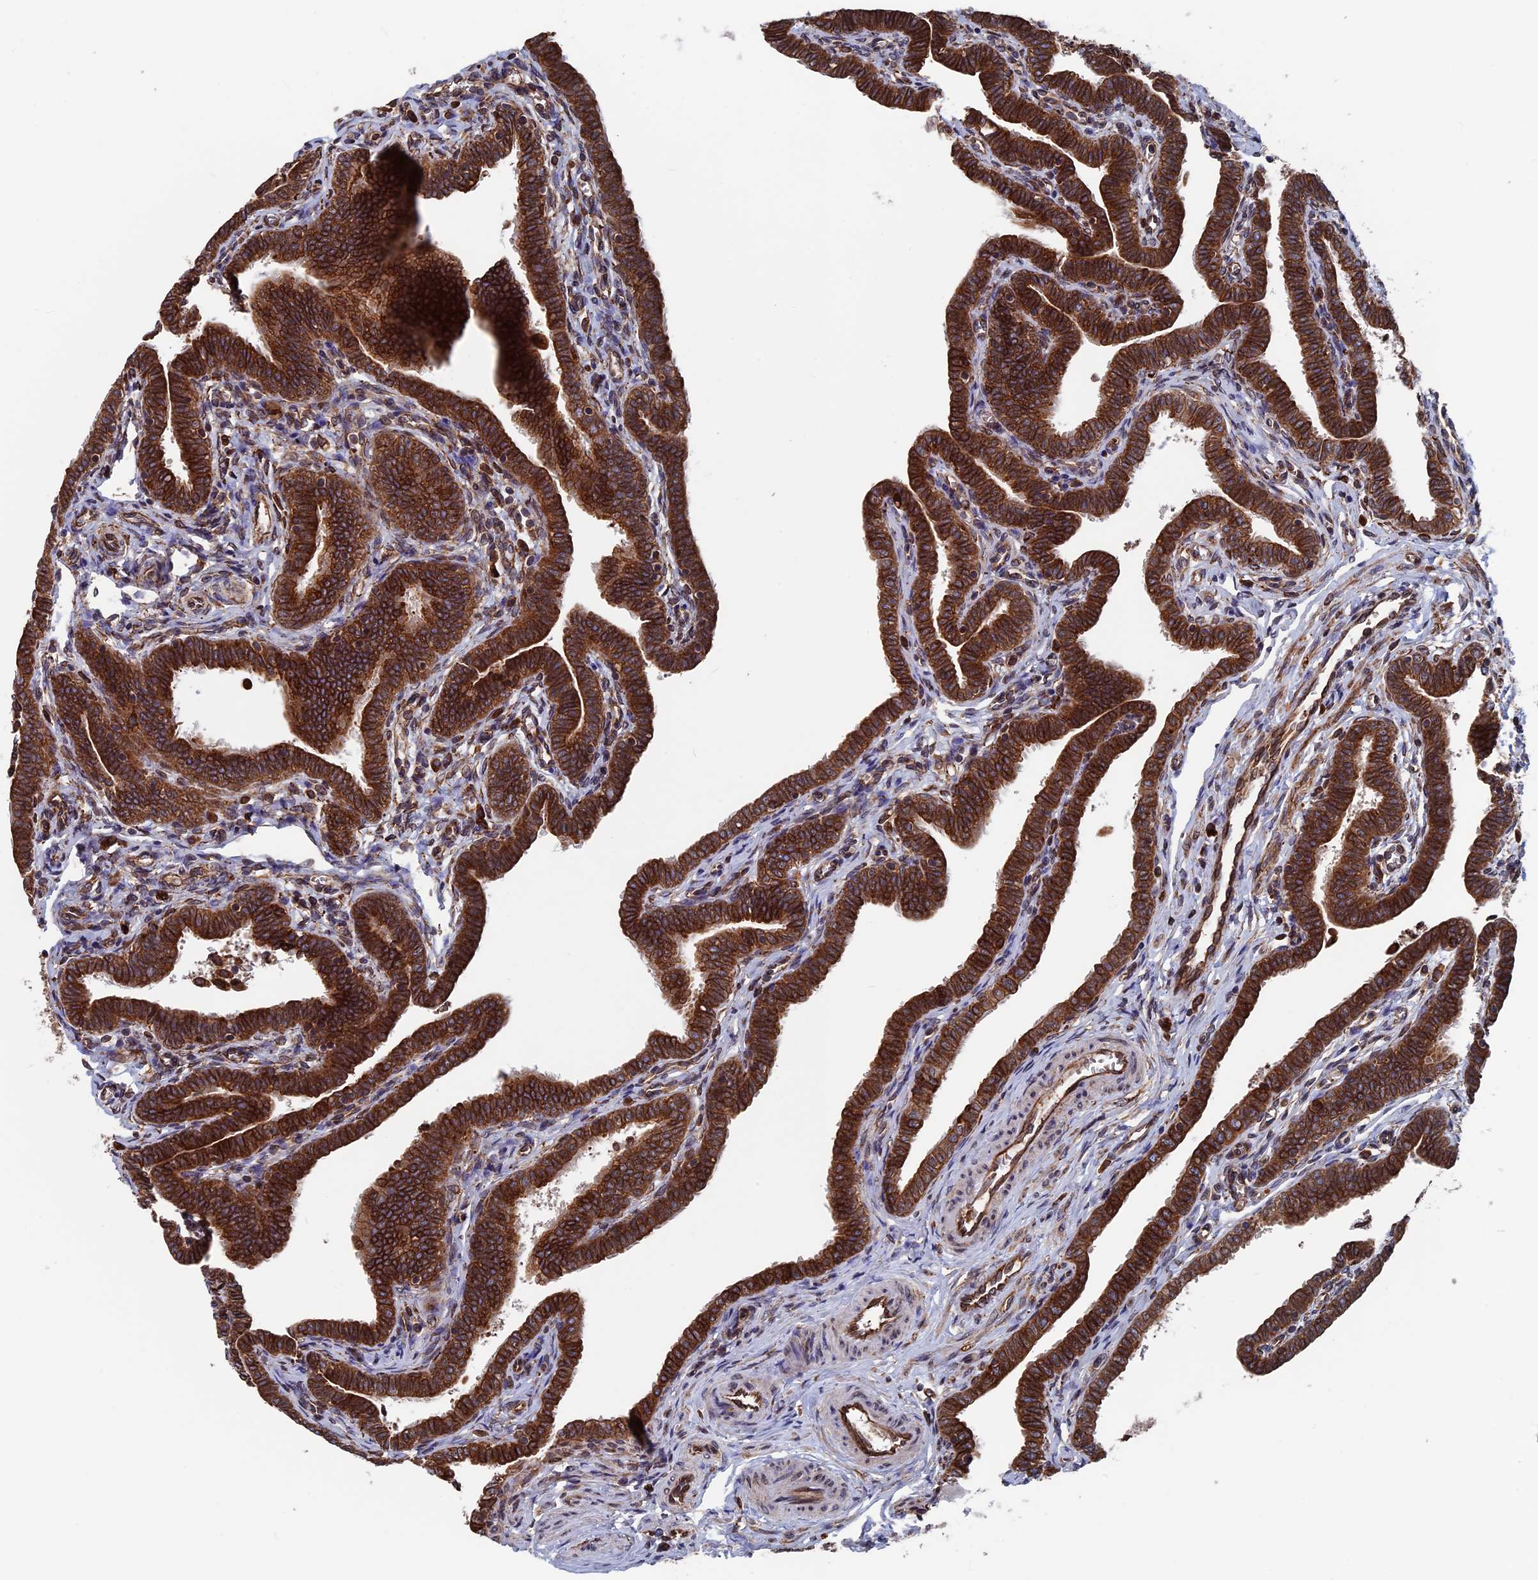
{"staining": {"intensity": "strong", "quantity": ">75%", "location": "cytoplasmic/membranous"}, "tissue": "fallopian tube", "cell_type": "Glandular cells", "image_type": "normal", "snomed": [{"axis": "morphology", "description": "Normal tissue, NOS"}, {"axis": "topography", "description": "Fallopian tube"}], "caption": "The histopathology image demonstrates a brown stain indicating the presence of a protein in the cytoplasmic/membranous of glandular cells in fallopian tube.", "gene": "RPUSD1", "patient": {"sex": "female", "age": 36}}